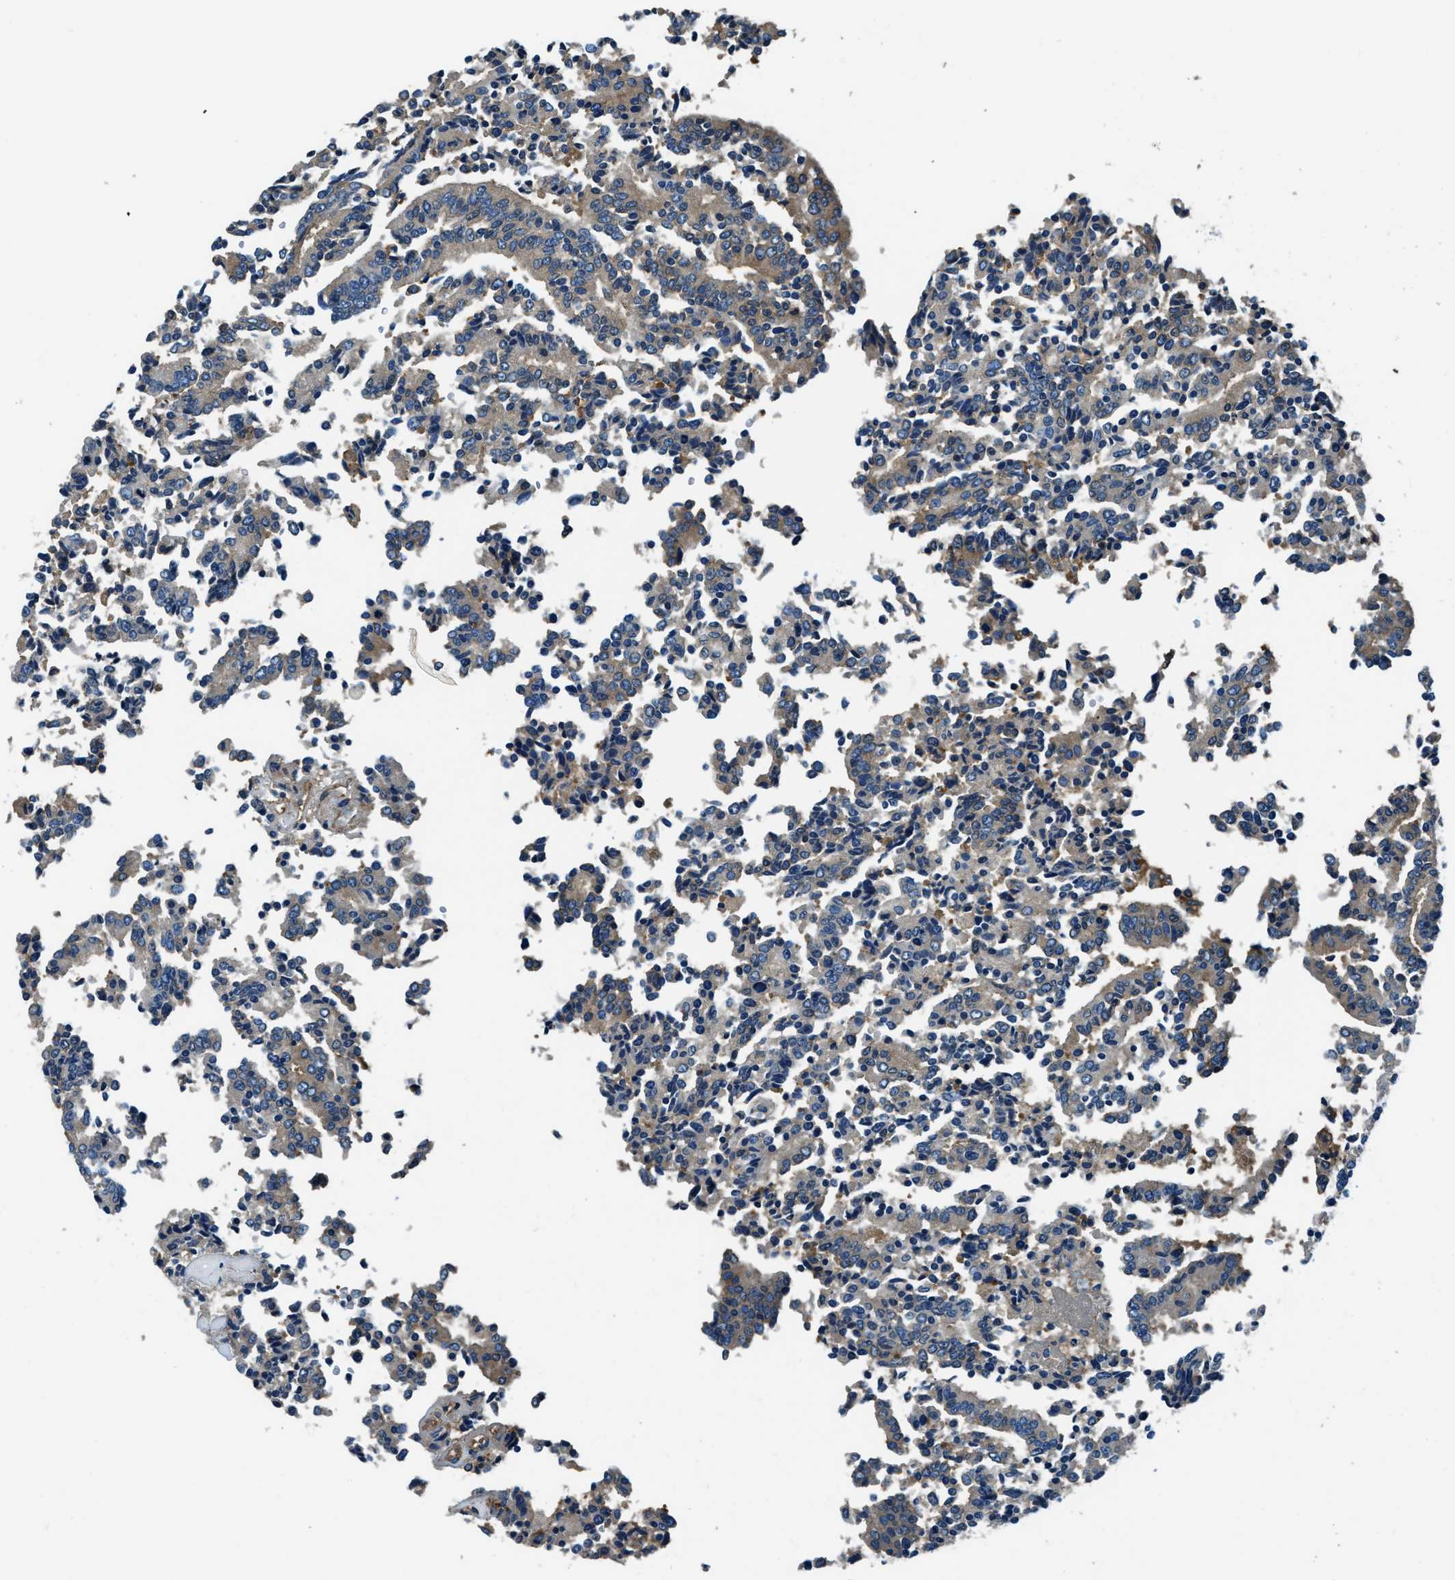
{"staining": {"intensity": "weak", "quantity": "25%-75%", "location": "cytoplasmic/membranous"}, "tissue": "prostate cancer", "cell_type": "Tumor cells", "image_type": "cancer", "snomed": [{"axis": "morphology", "description": "Normal tissue, NOS"}, {"axis": "morphology", "description": "Adenocarcinoma, High grade"}, {"axis": "topography", "description": "Prostate"}, {"axis": "topography", "description": "Seminal veicle"}], "caption": "Protein staining of prostate cancer tissue demonstrates weak cytoplasmic/membranous staining in about 25%-75% of tumor cells.", "gene": "EEA1", "patient": {"sex": "male", "age": 55}}